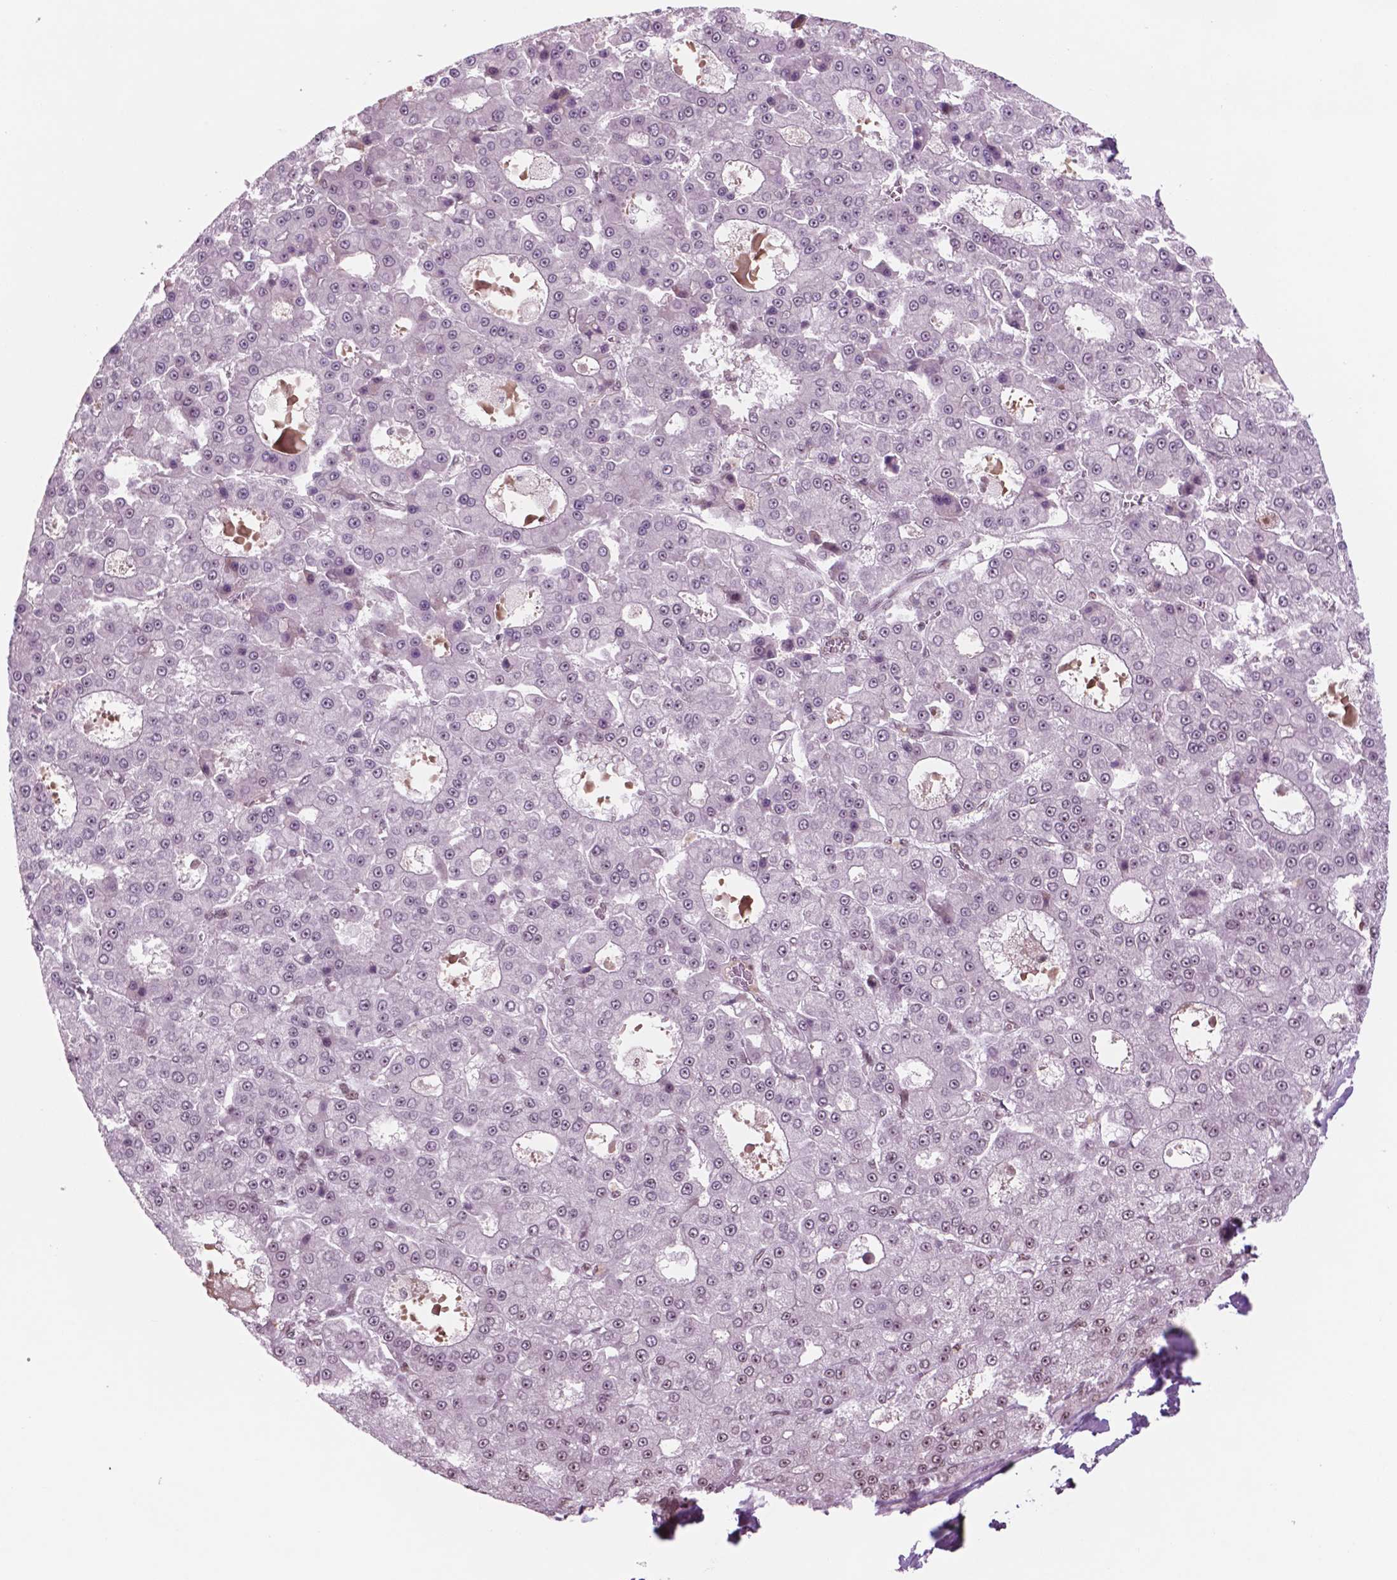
{"staining": {"intensity": "negative", "quantity": "none", "location": "none"}, "tissue": "liver cancer", "cell_type": "Tumor cells", "image_type": "cancer", "snomed": [{"axis": "morphology", "description": "Carcinoma, Hepatocellular, NOS"}, {"axis": "topography", "description": "Liver"}], "caption": "DAB (3,3'-diaminobenzidine) immunohistochemical staining of human liver cancer (hepatocellular carcinoma) demonstrates no significant positivity in tumor cells.", "gene": "POLR2E", "patient": {"sex": "male", "age": 70}}